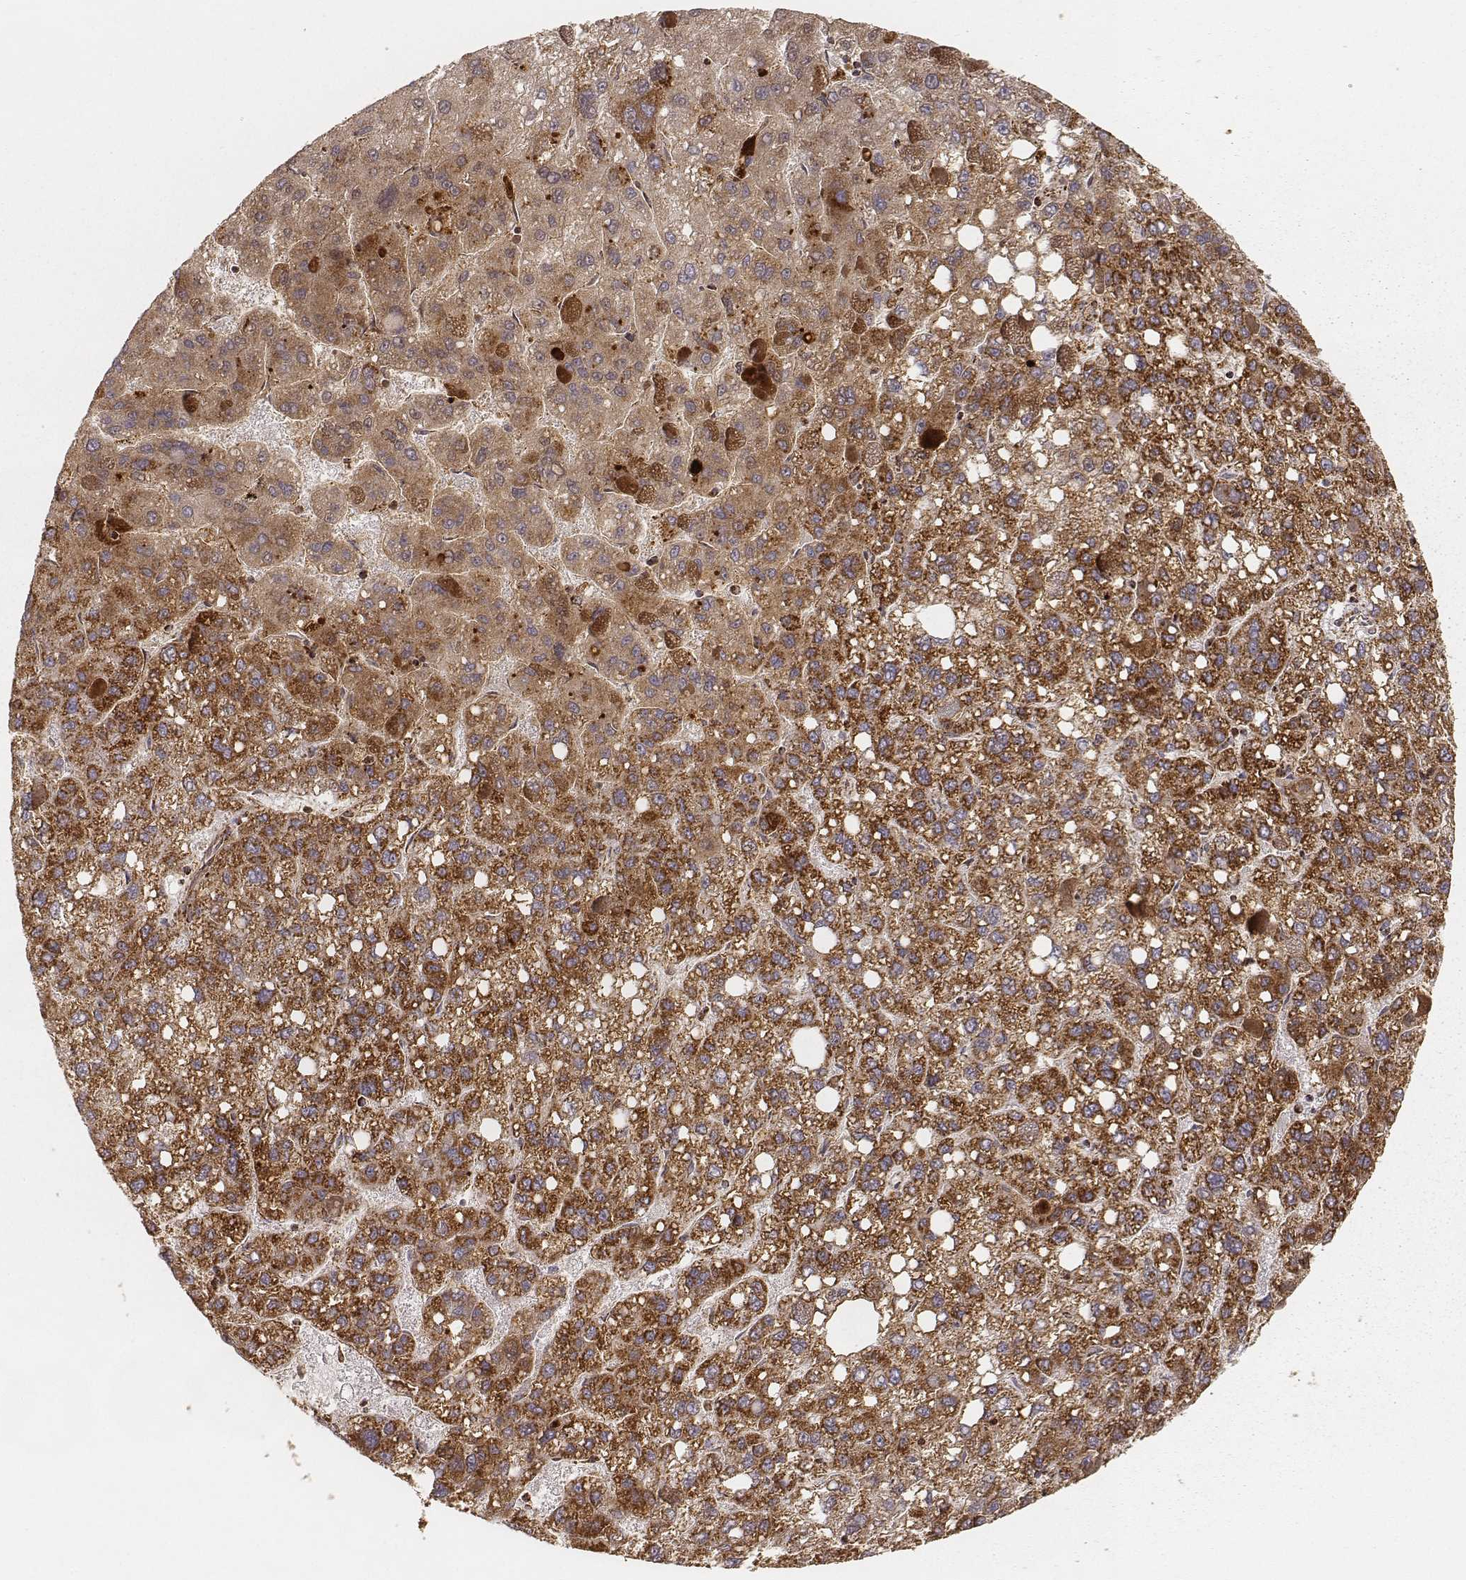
{"staining": {"intensity": "strong", "quantity": ">75%", "location": "cytoplasmic/membranous"}, "tissue": "liver cancer", "cell_type": "Tumor cells", "image_type": "cancer", "snomed": [{"axis": "morphology", "description": "Carcinoma, Hepatocellular, NOS"}, {"axis": "topography", "description": "Liver"}], "caption": "Protein staining exhibits strong cytoplasmic/membranous staining in approximately >75% of tumor cells in hepatocellular carcinoma (liver). (brown staining indicates protein expression, while blue staining denotes nuclei).", "gene": "CS", "patient": {"sex": "female", "age": 82}}